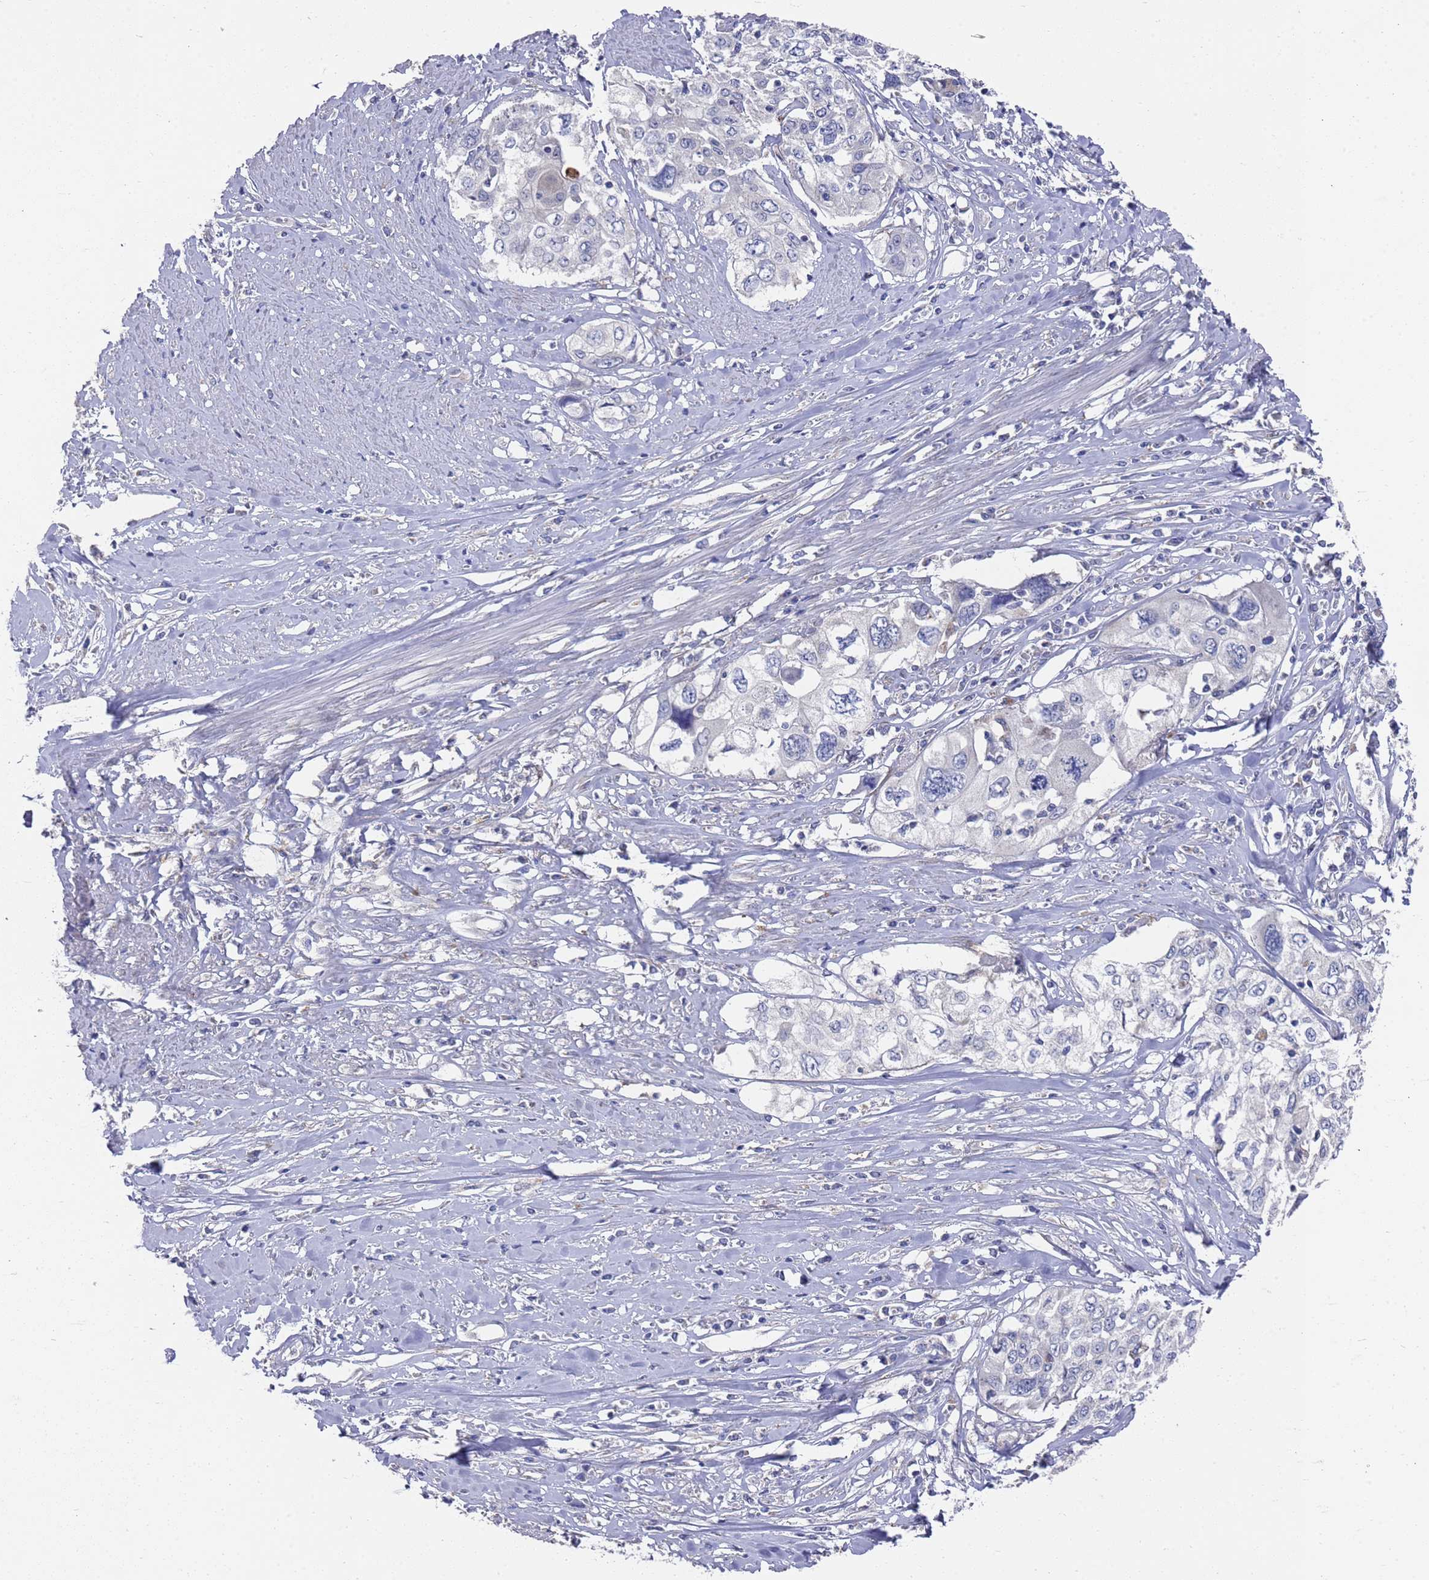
{"staining": {"intensity": "negative", "quantity": "none", "location": "none"}, "tissue": "cervical cancer", "cell_type": "Tumor cells", "image_type": "cancer", "snomed": [{"axis": "morphology", "description": "Squamous cell carcinoma, NOS"}, {"axis": "topography", "description": "Cervix"}], "caption": "Tumor cells are negative for protein expression in human squamous cell carcinoma (cervical). The staining was performed using DAB (3,3'-diaminobenzidine) to visualize the protein expression in brown, while the nuclei were stained in blue with hematoxylin (Magnification: 20x).", "gene": "NPEPPS", "patient": {"sex": "female", "age": 31}}